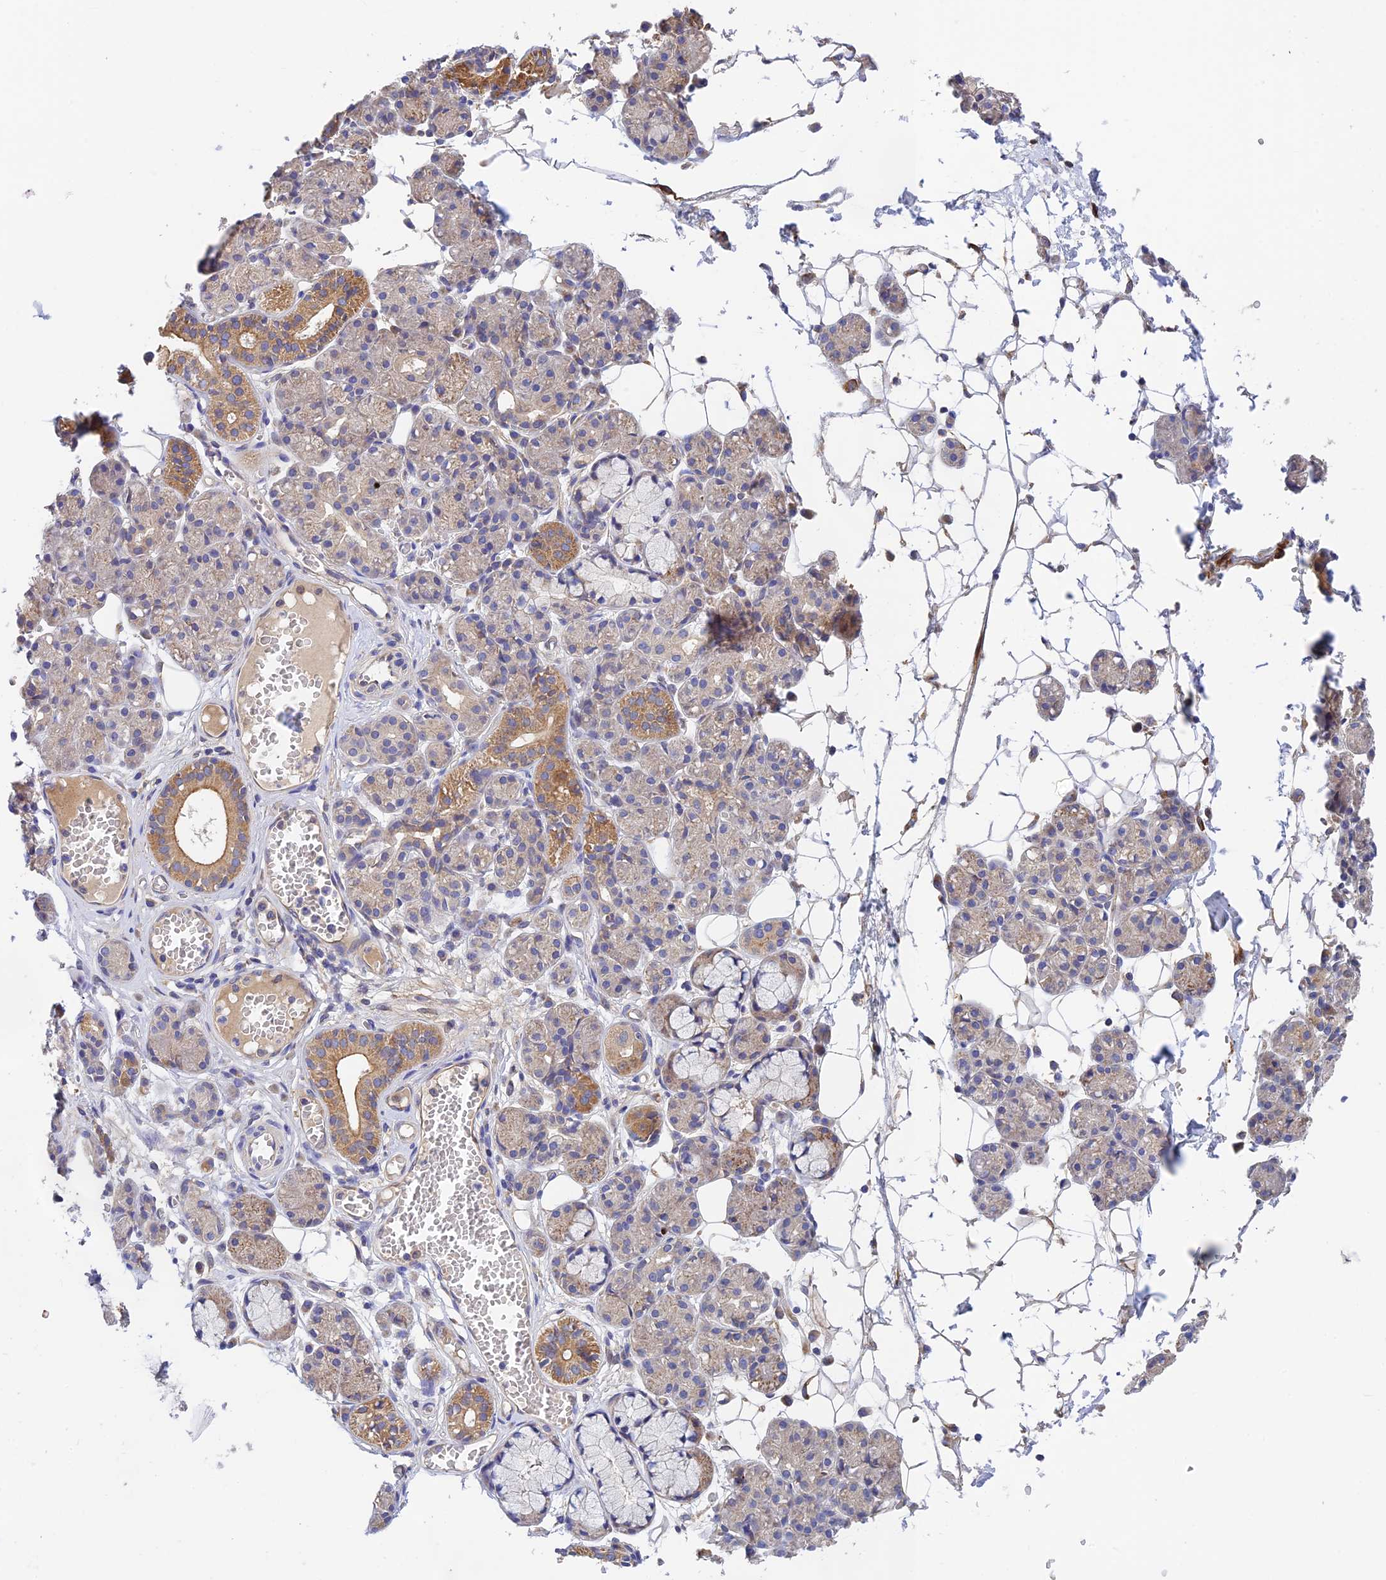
{"staining": {"intensity": "moderate", "quantity": "<25%", "location": "cytoplasmic/membranous"}, "tissue": "salivary gland", "cell_type": "Glandular cells", "image_type": "normal", "snomed": [{"axis": "morphology", "description": "Normal tissue, NOS"}, {"axis": "topography", "description": "Salivary gland"}], "caption": "Protein expression by IHC displays moderate cytoplasmic/membranous expression in approximately <25% of glandular cells in normal salivary gland.", "gene": "RANBP6", "patient": {"sex": "male", "age": 63}}